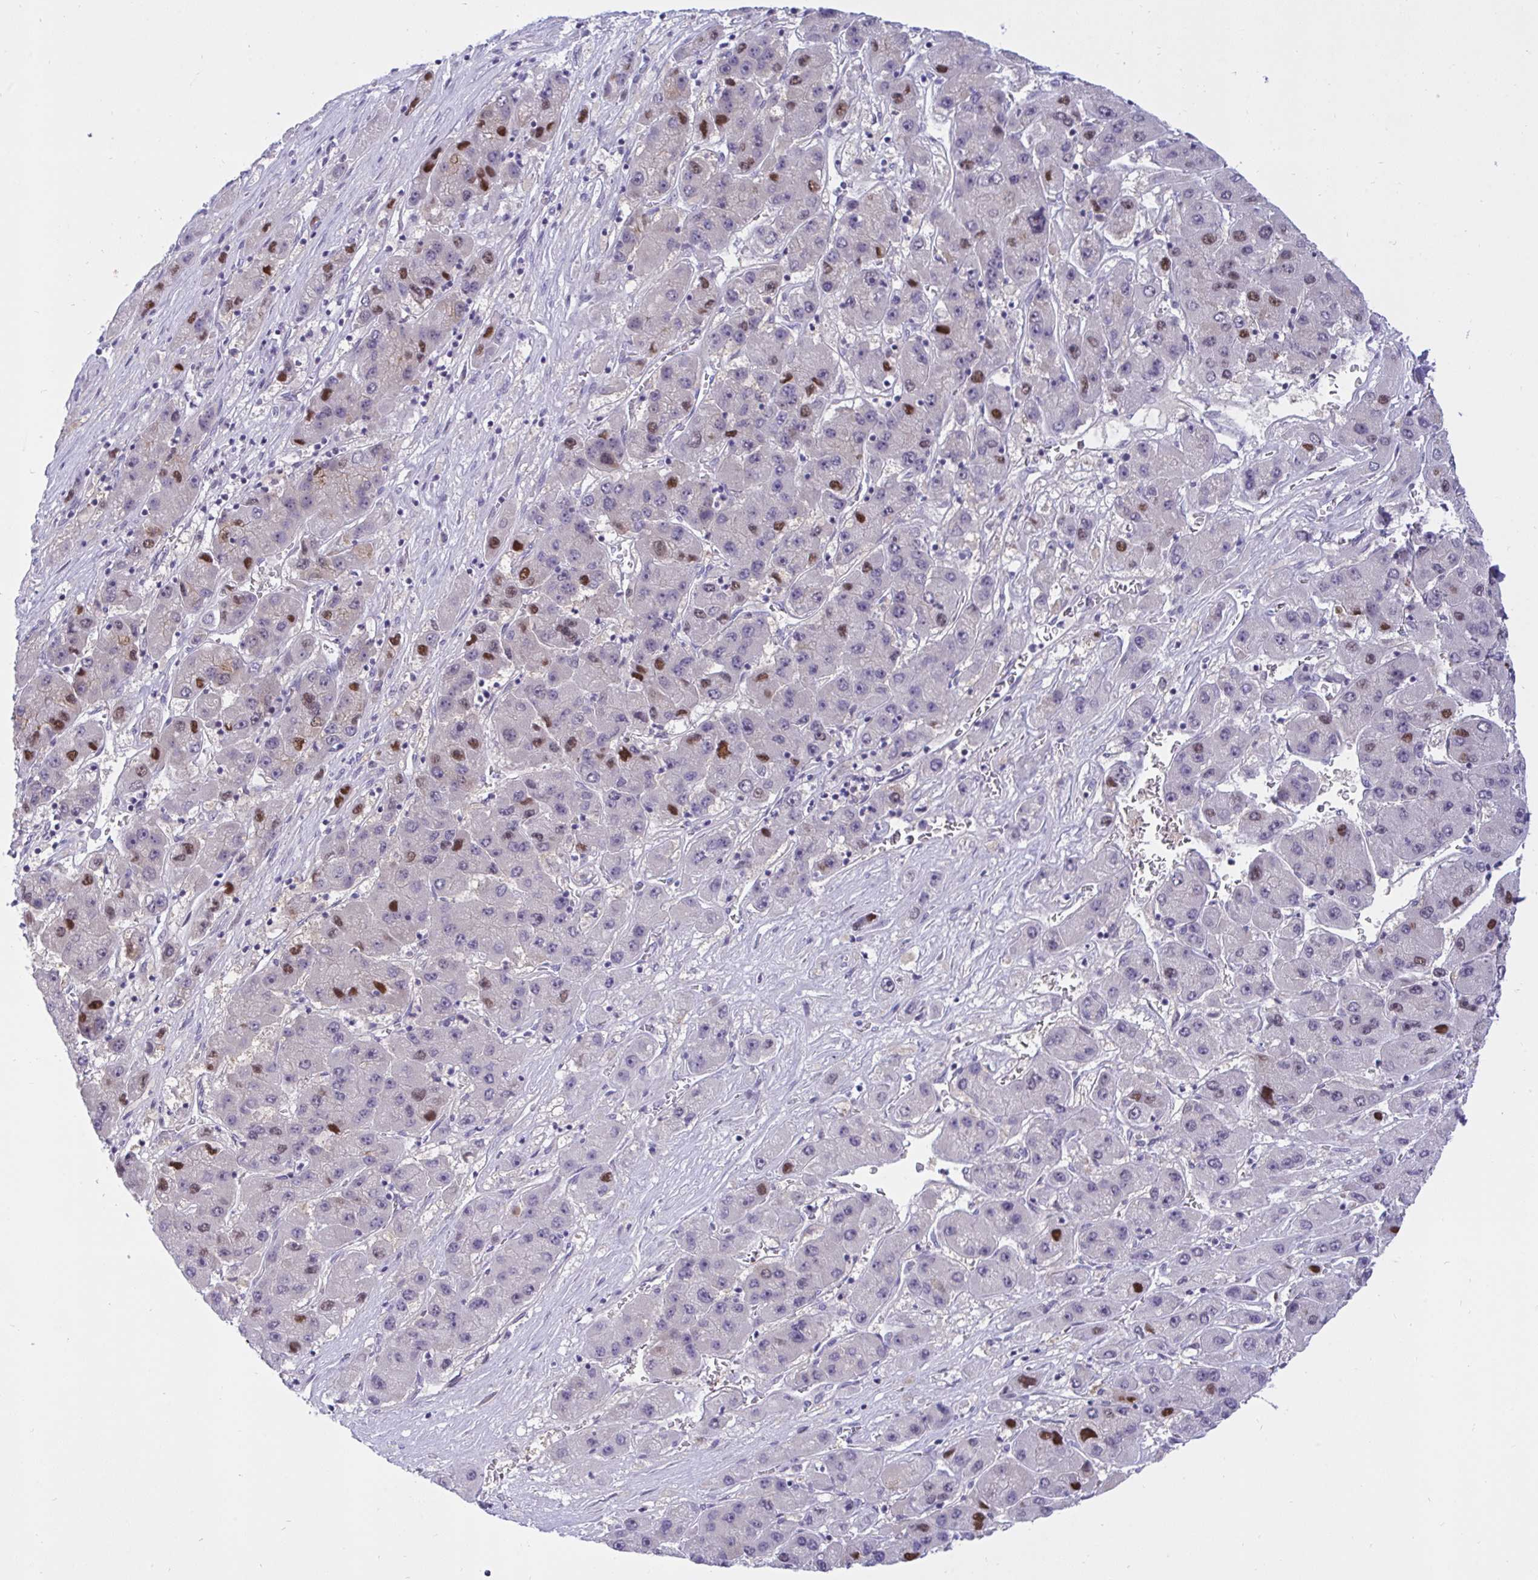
{"staining": {"intensity": "moderate", "quantity": "25%-75%", "location": "nuclear"}, "tissue": "liver cancer", "cell_type": "Tumor cells", "image_type": "cancer", "snomed": [{"axis": "morphology", "description": "Carcinoma, Hepatocellular, NOS"}, {"axis": "topography", "description": "Liver"}], "caption": "About 25%-75% of tumor cells in human liver cancer reveal moderate nuclear protein positivity as visualized by brown immunohistochemical staining.", "gene": "EPOP", "patient": {"sex": "female", "age": 61}}